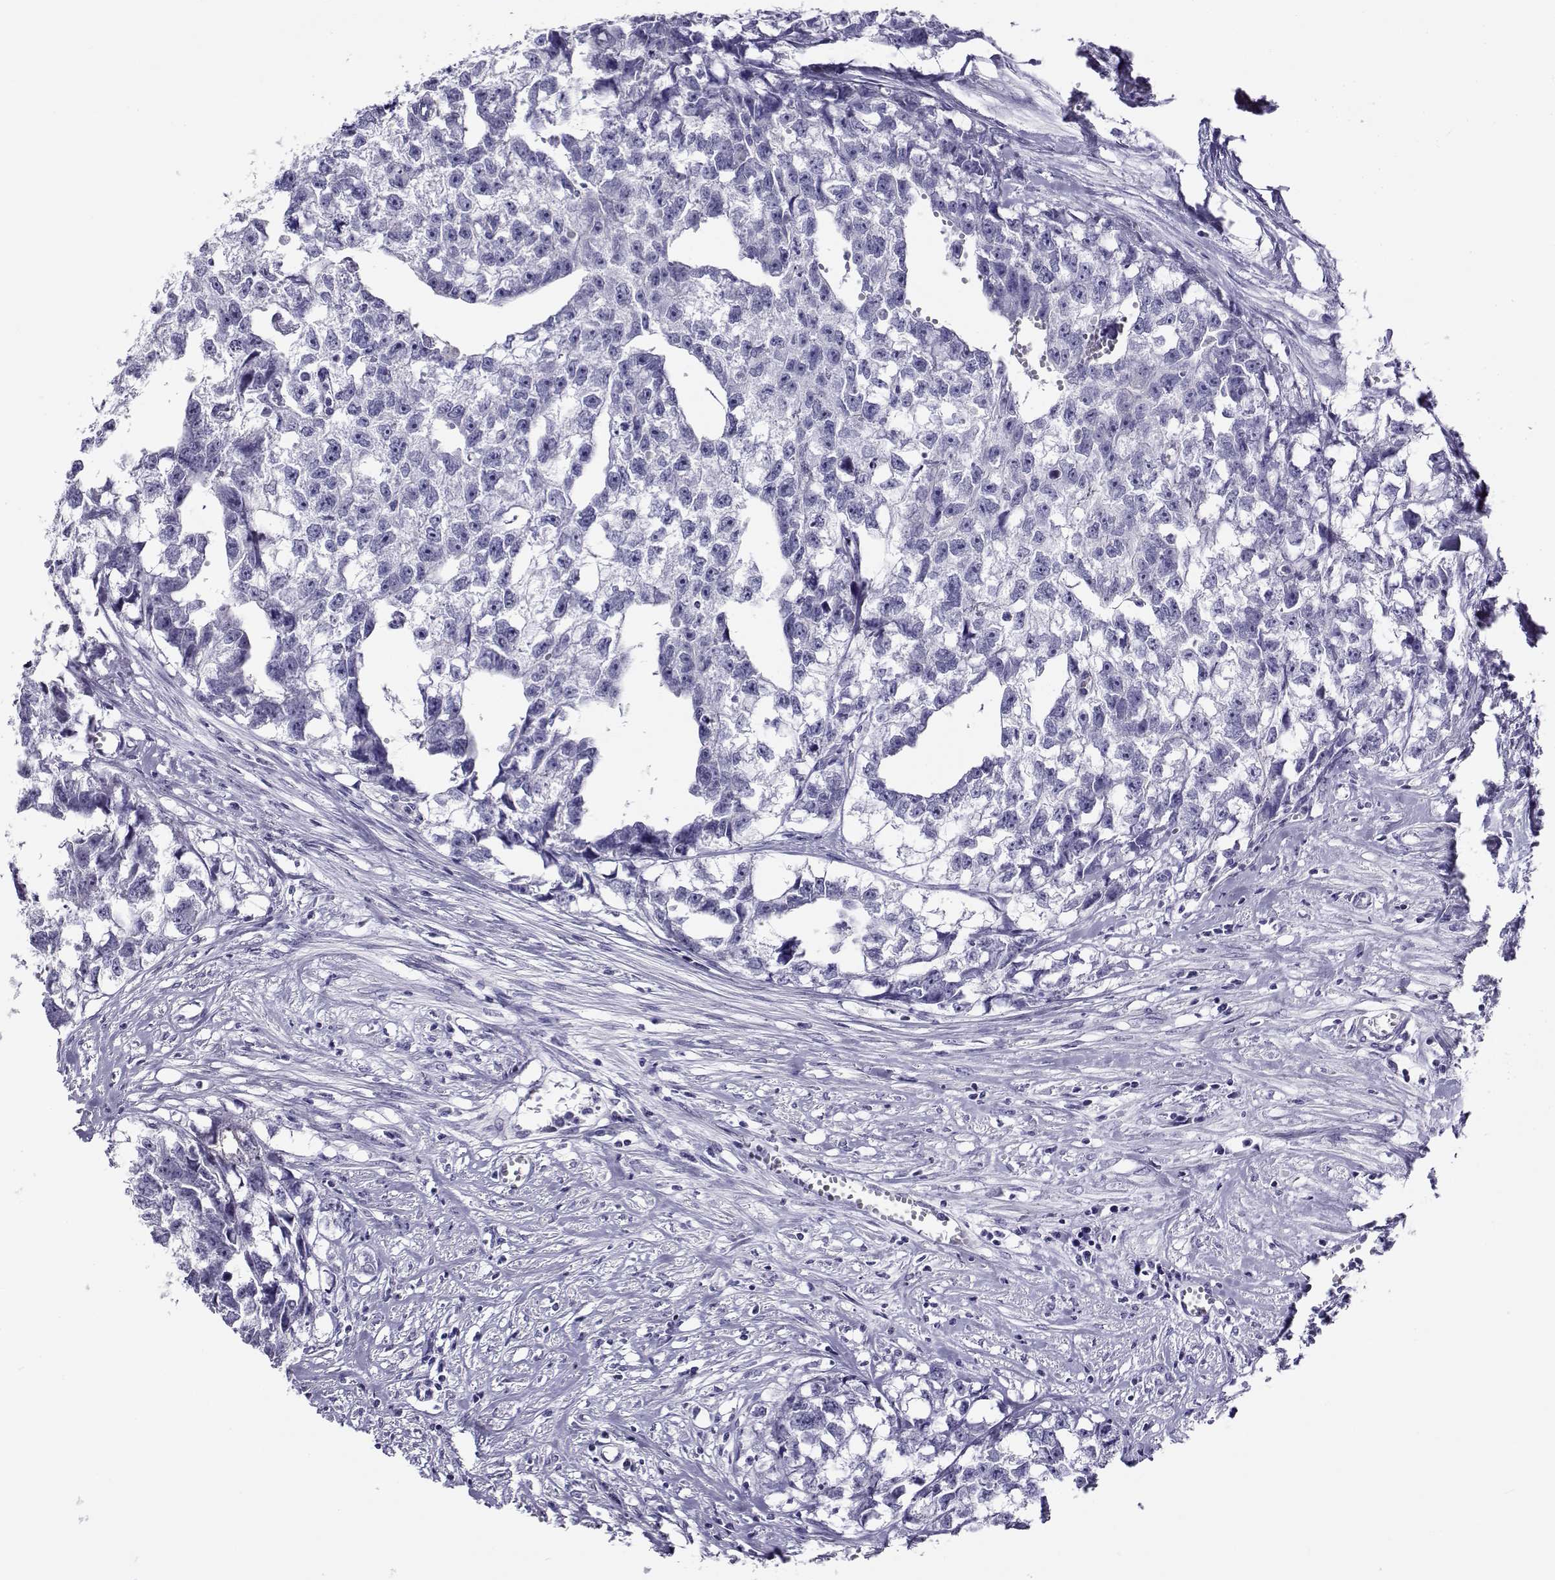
{"staining": {"intensity": "negative", "quantity": "none", "location": "none"}, "tissue": "testis cancer", "cell_type": "Tumor cells", "image_type": "cancer", "snomed": [{"axis": "morphology", "description": "Carcinoma, Embryonal, NOS"}, {"axis": "morphology", "description": "Teratoma, malignant, NOS"}, {"axis": "topography", "description": "Testis"}], "caption": "Immunohistochemistry micrograph of neoplastic tissue: human testis embryonal carcinoma stained with DAB reveals no significant protein staining in tumor cells.", "gene": "CABS1", "patient": {"sex": "male", "age": 44}}